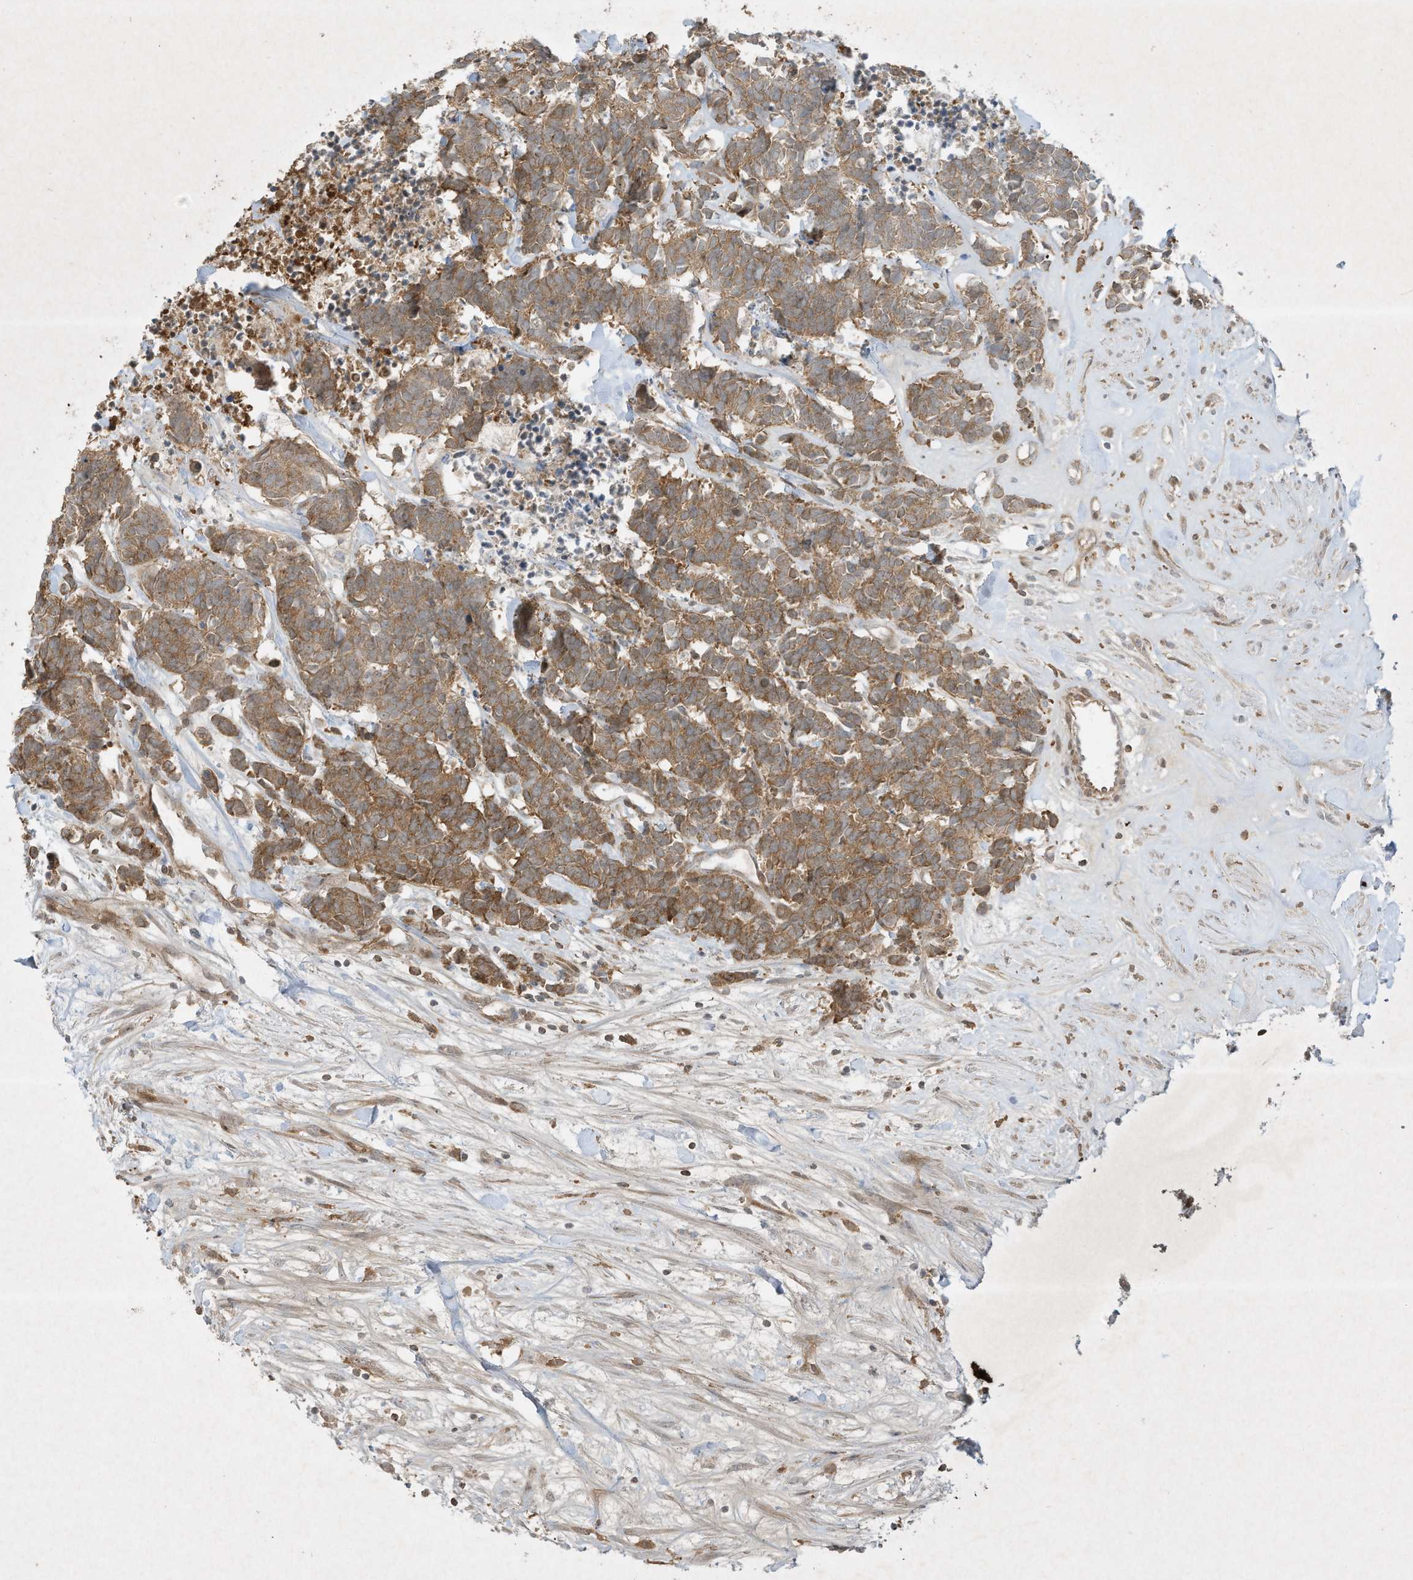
{"staining": {"intensity": "moderate", "quantity": ">75%", "location": "cytoplasmic/membranous"}, "tissue": "carcinoid", "cell_type": "Tumor cells", "image_type": "cancer", "snomed": [{"axis": "morphology", "description": "Carcinoma, NOS"}, {"axis": "morphology", "description": "Carcinoid, malignant, NOS"}, {"axis": "topography", "description": "Urinary bladder"}], "caption": "Carcinoma stained with a brown dye reveals moderate cytoplasmic/membranous positive expression in approximately >75% of tumor cells.", "gene": "FETUB", "patient": {"sex": "male", "age": 57}}